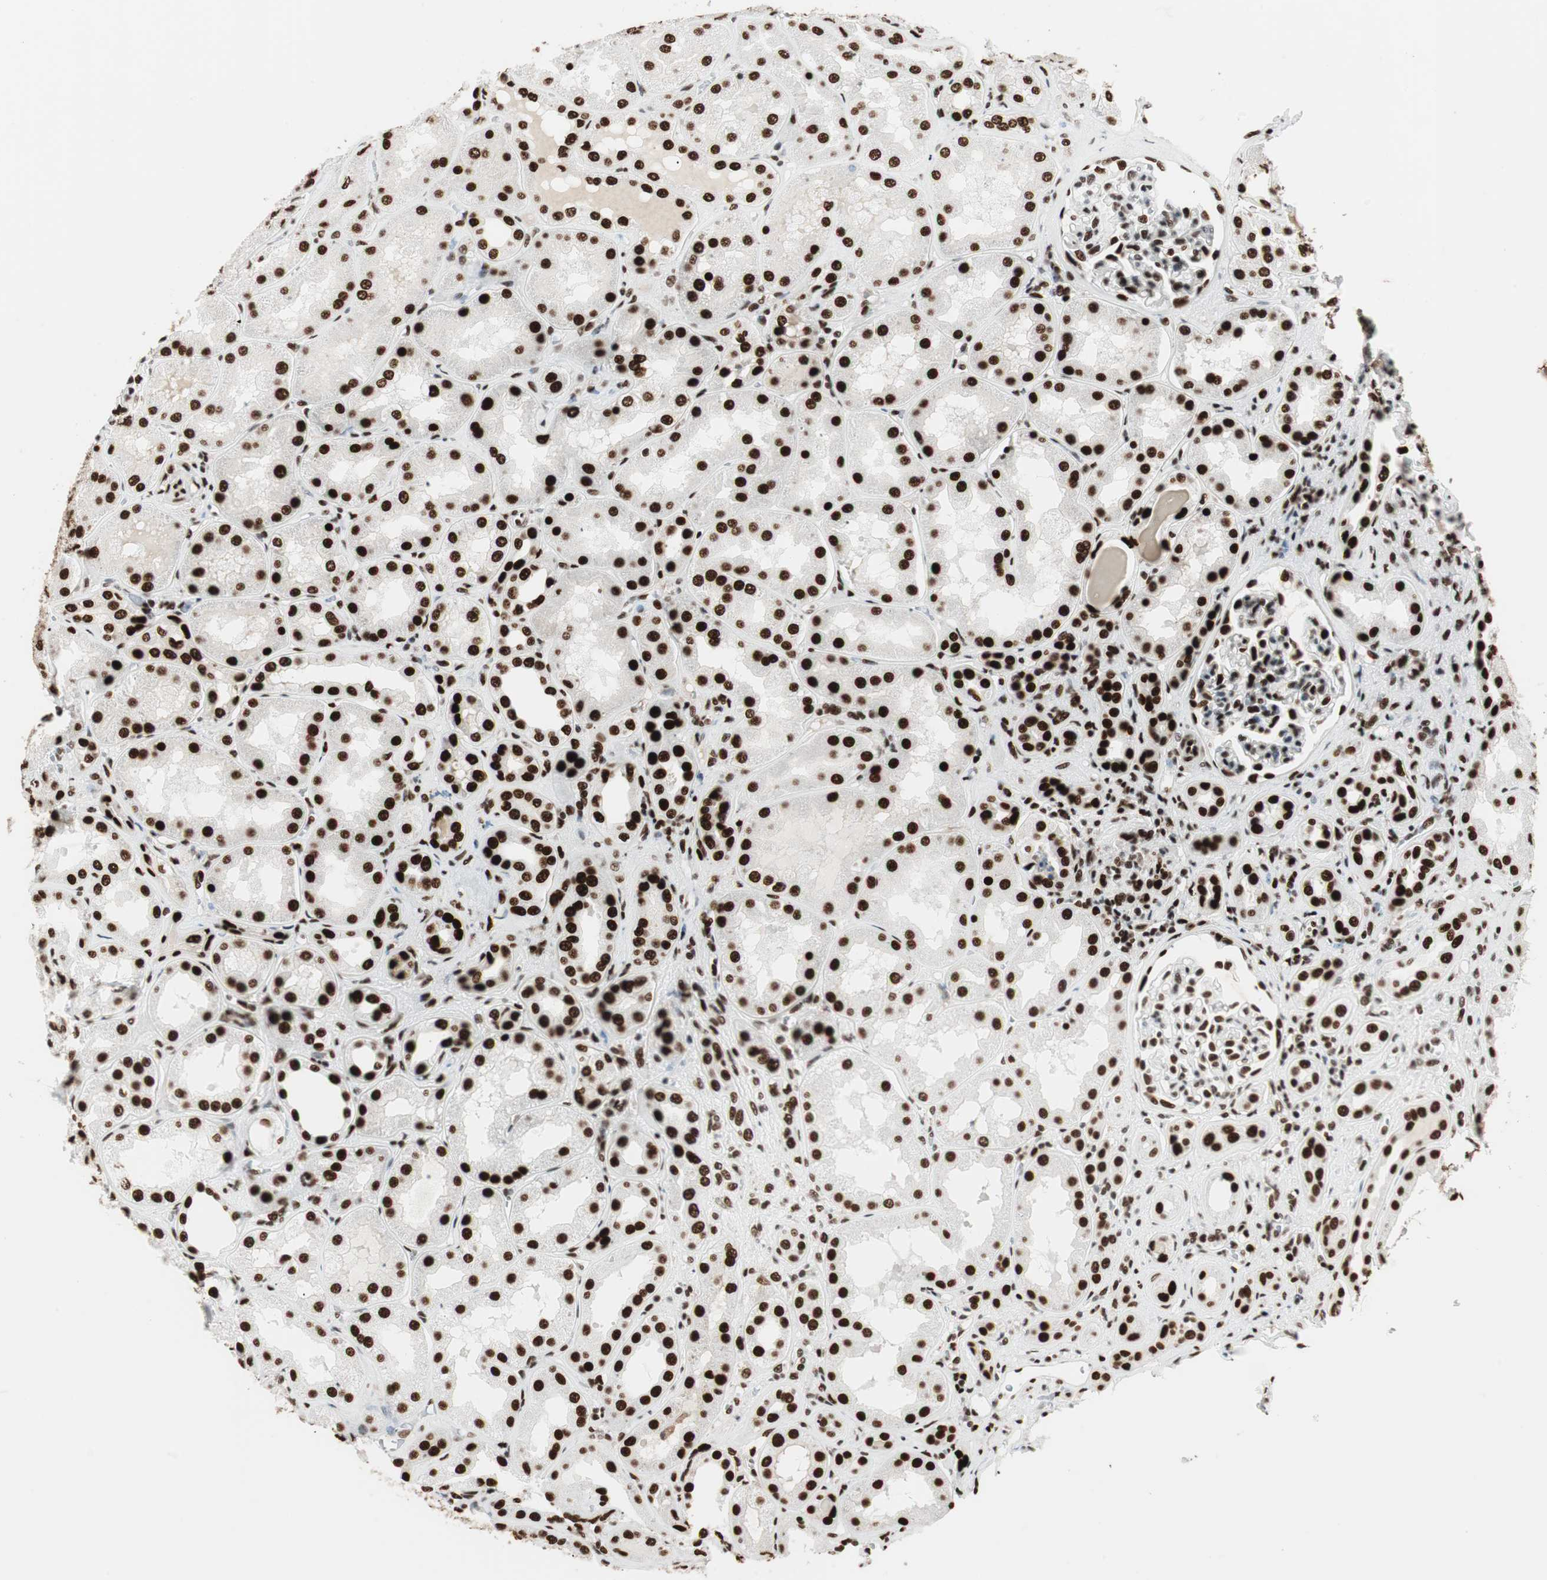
{"staining": {"intensity": "strong", "quantity": ">75%", "location": "nuclear"}, "tissue": "kidney", "cell_type": "Cells in glomeruli", "image_type": "normal", "snomed": [{"axis": "morphology", "description": "Normal tissue, NOS"}, {"axis": "topography", "description": "Kidney"}], "caption": "Protein staining reveals strong nuclear positivity in about >75% of cells in glomeruli in unremarkable kidney. (DAB (3,3'-diaminobenzidine) = brown stain, brightfield microscopy at high magnification).", "gene": "PSME3", "patient": {"sex": "female", "age": 56}}